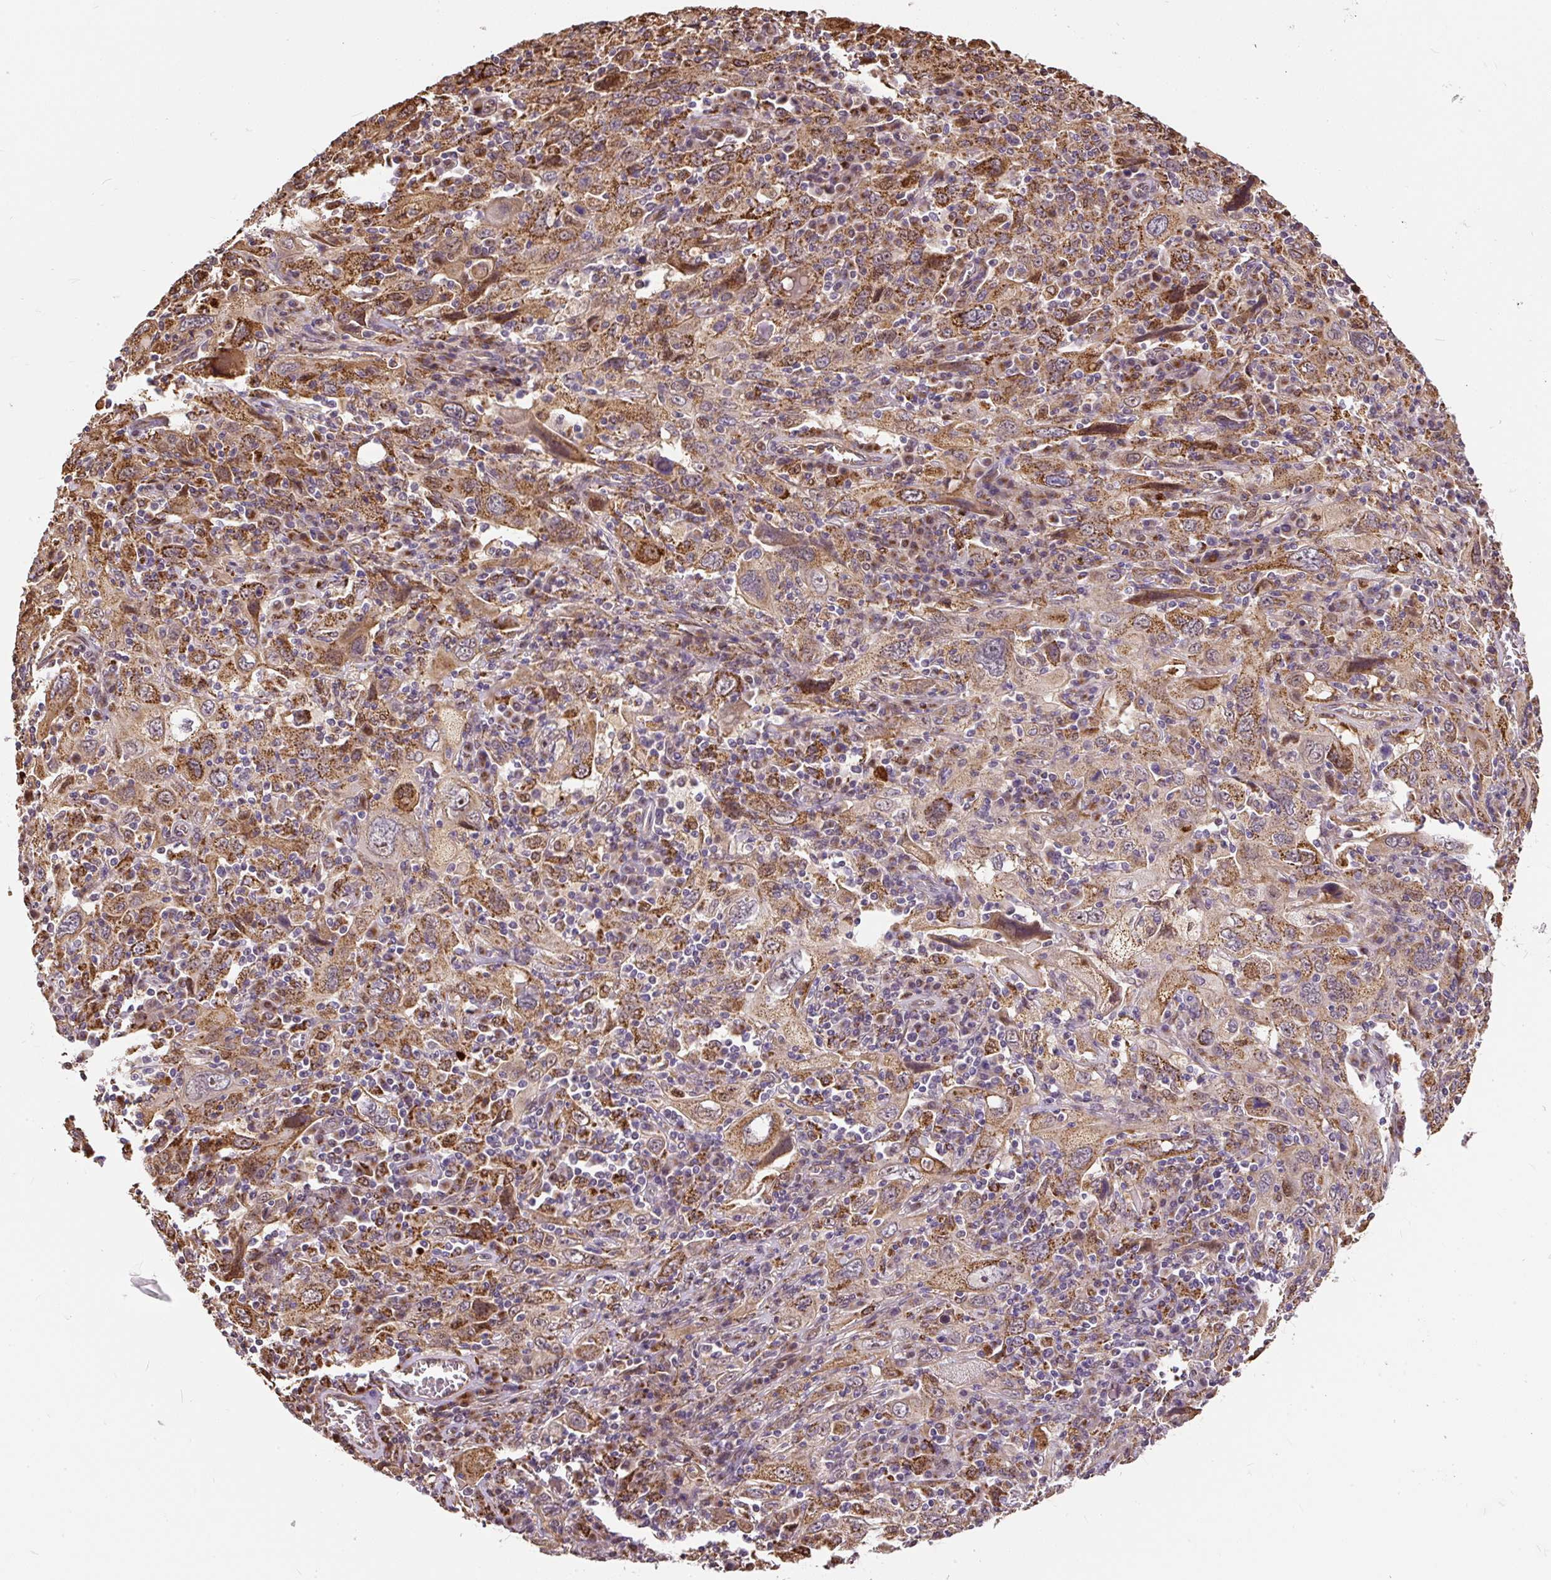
{"staining": {"intensity": "moderate", "quantity": ">75%", "location": "cytoplasmic/membranous"}, "tissue": "cervical cancer", "cell_type": "Tumor cells", "image_type": "cancer", "snomed": [{"axis": "morphology", "description": "Squamous cell carcinoma, NOS"}, {"axis": "topography", "description": "Cervix"}], "caption": "A brown stain highlights moderate cytoplasmic/membranous positivity of a protein in human cervical squamous cell carcinoma tumor cells.", "gene": "PUS7L", "patient": {"sex": "female", "age": 46}}